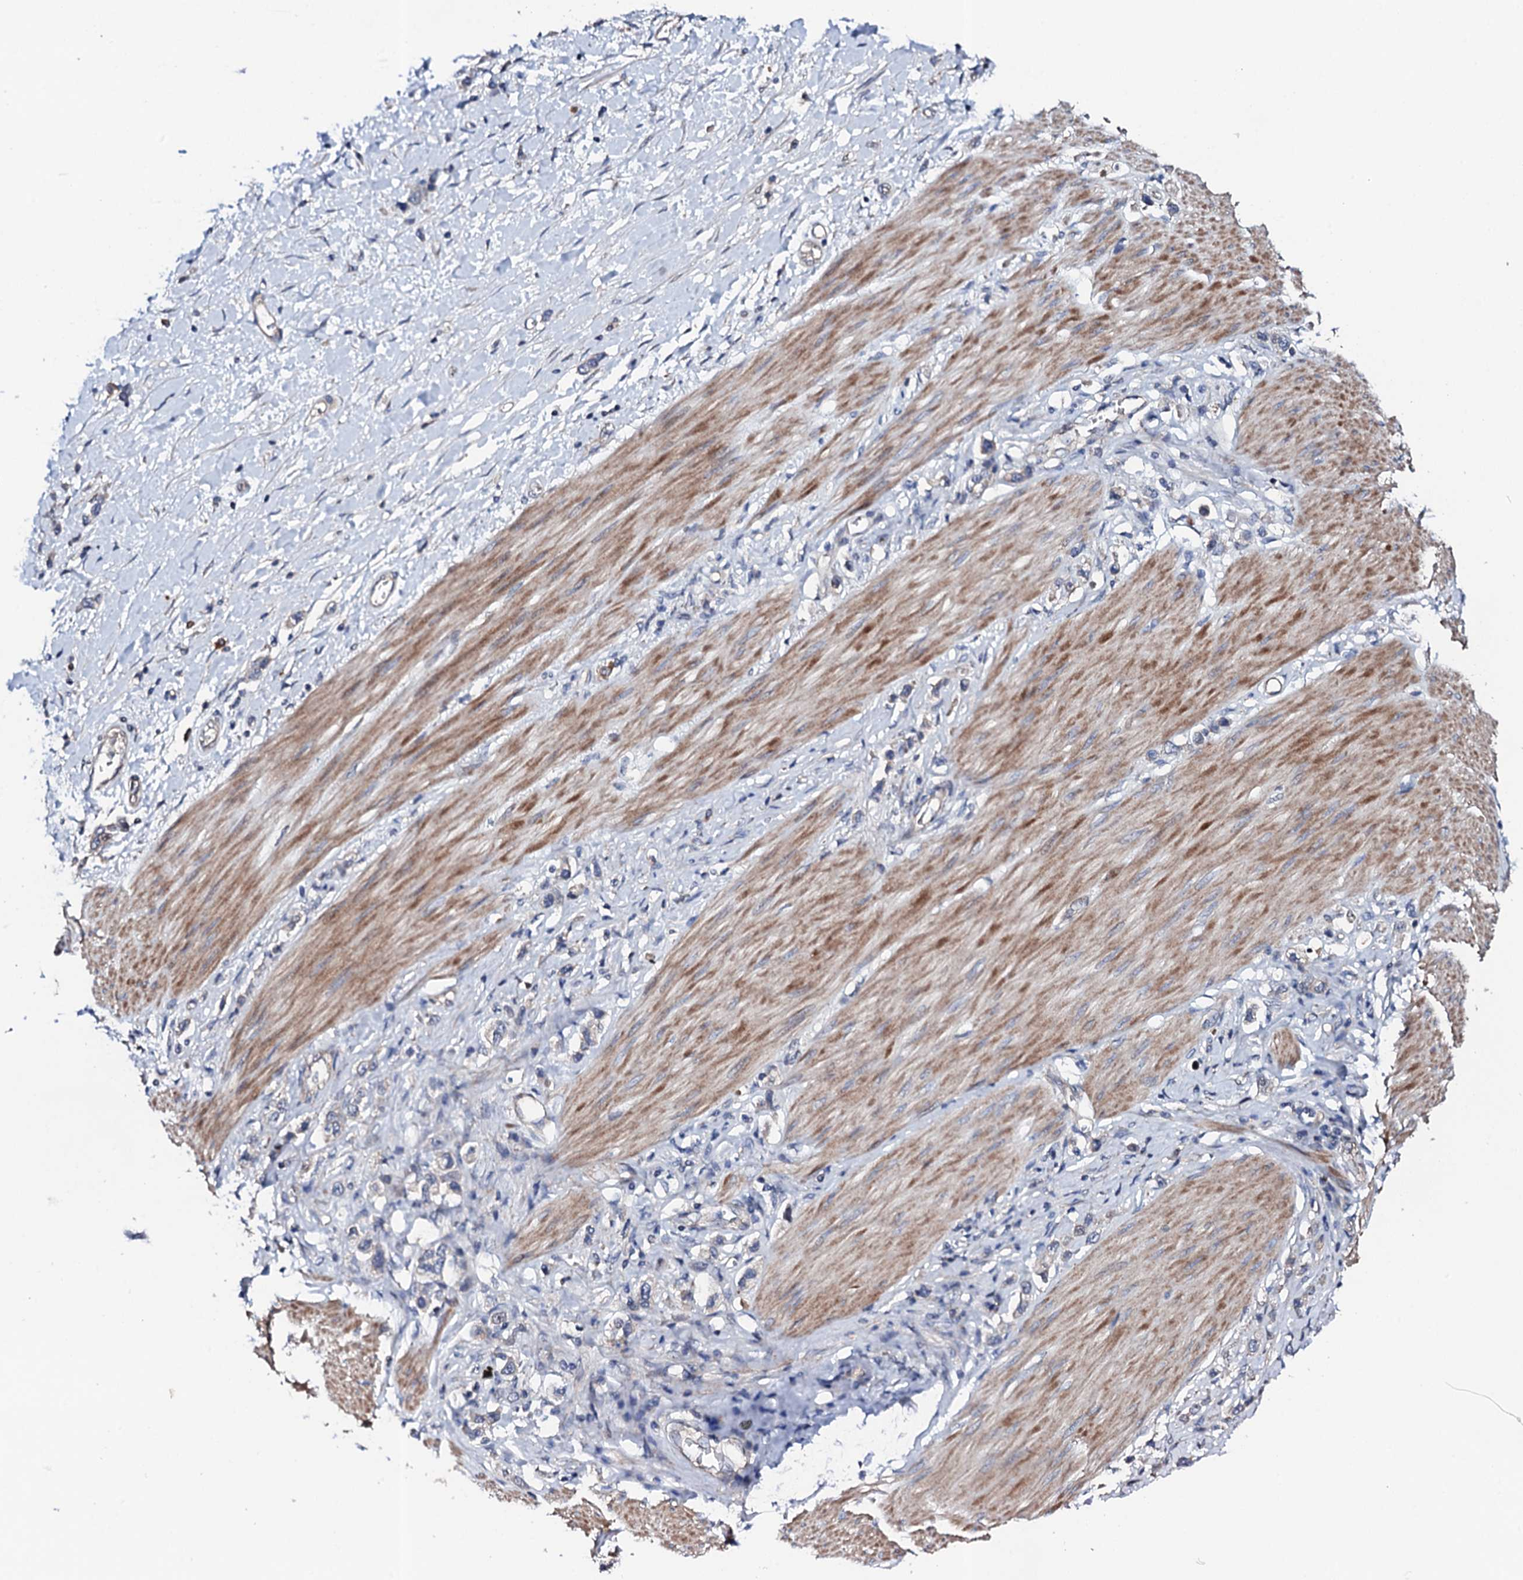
{"staining": {"intensity": "negative", "quantity": "none", "location": "none"}, "tissue": "stomach cancer", "cell_type": "Tumor cells", "image_type": "cancer", "snomed": [{"axis": "morphology", "description": "Normal tissue, NOS"}, {"axis": "morphology", "description": "Adenocarcinoma, NOS"}, {"axis": "topography", "description": "Stomach, upper"}, {"axis": "topography", "description": "Stomach"}], "caption": "Human stomach cancer (adenocarcinoma) stained for a protein using immunohistochemistry (IHC) shows no positivity in tumor cells.", "gene": "CIAO2A", "patient": {"sex": "female", "age": 65}}